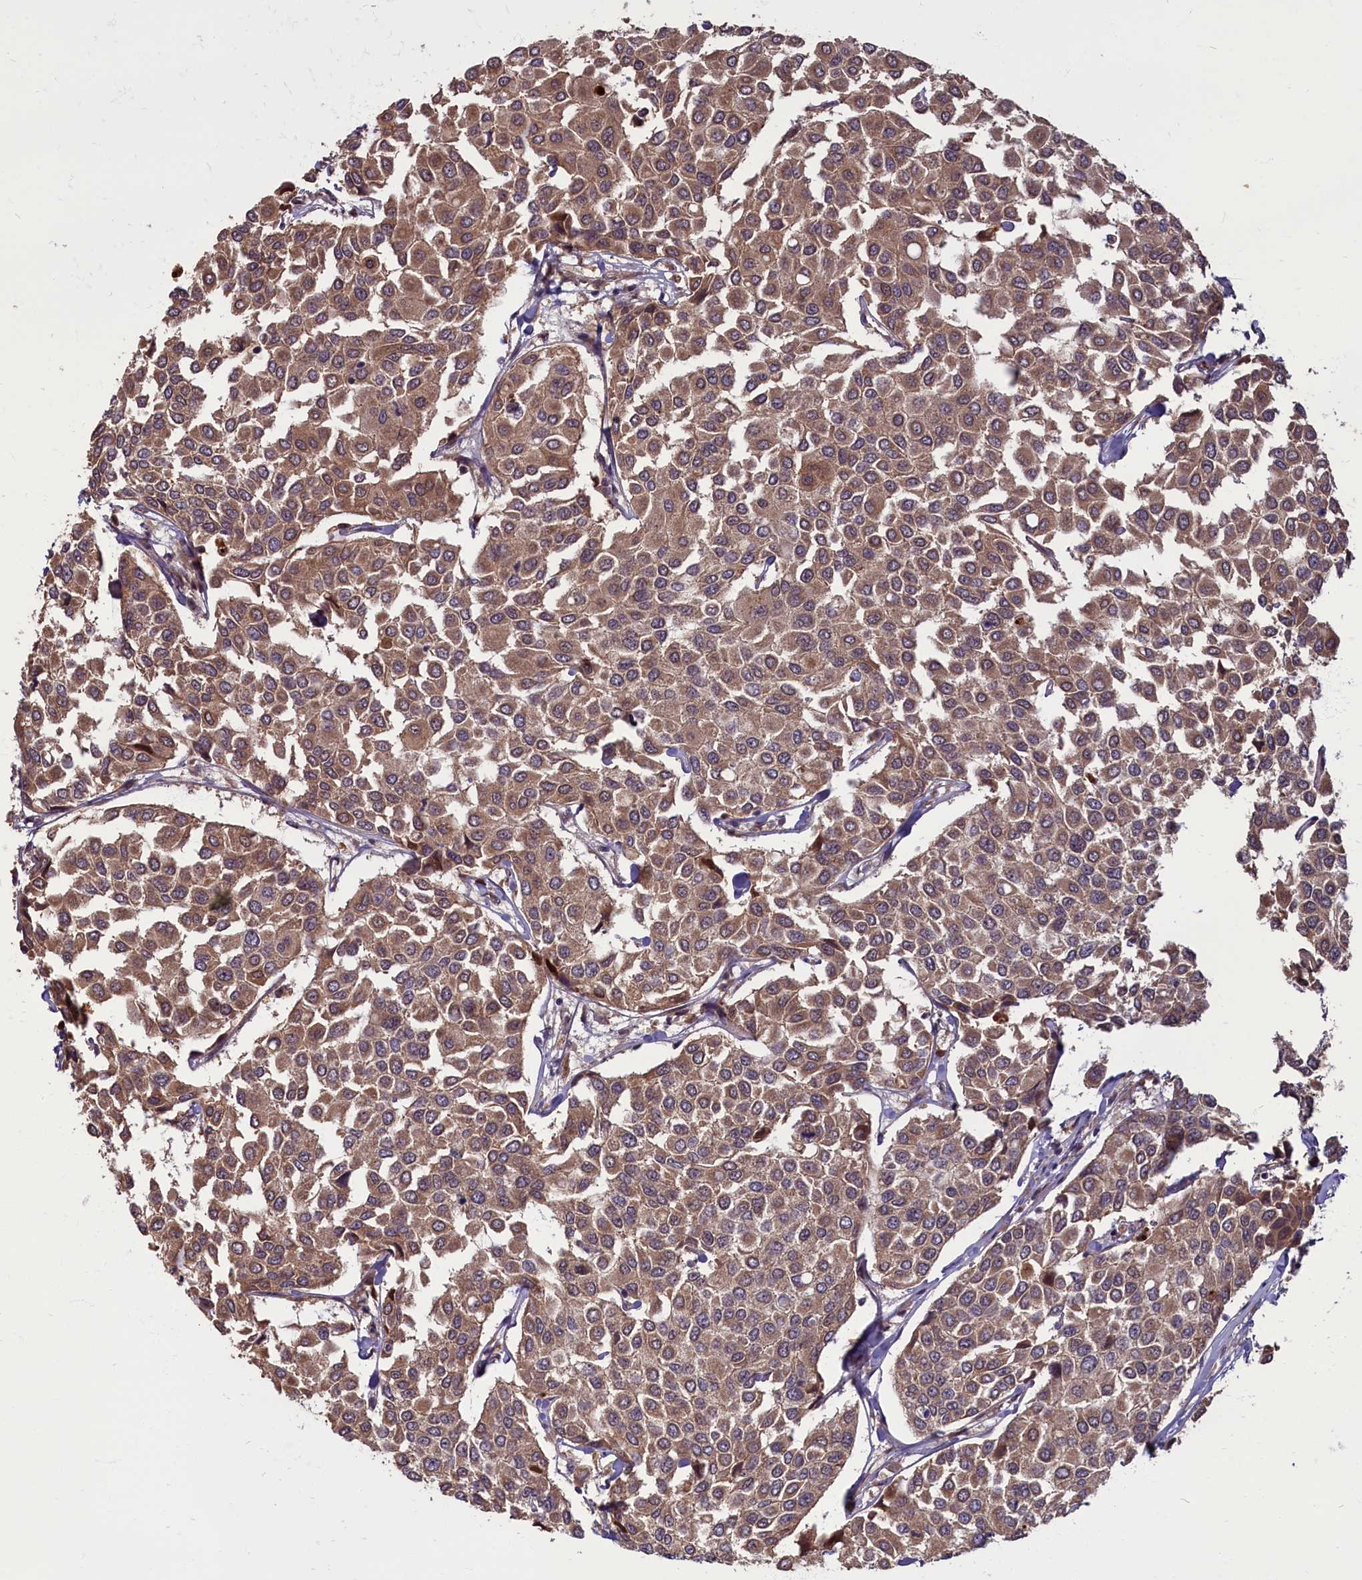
{"staining": {"intensity": "moderate", "quantity": ">75%", "location": "cytoplasmic/membranous"}, "tissue": "breast cancer", "cell_type": "Tumor cells", "image_type": "cancer", "snomed": [{"axis": "morphology", "description": "Duct carcinoma"}, {"axis": "topography", "description": "Breast"}], "caption": "This is an image of IHC staining of breast cancer, which shows moderate expression in the cytoplasmic/membranous of tumor cells.", "gene": "MYCBP", "patient": {"sex": "female", "age": 55}}